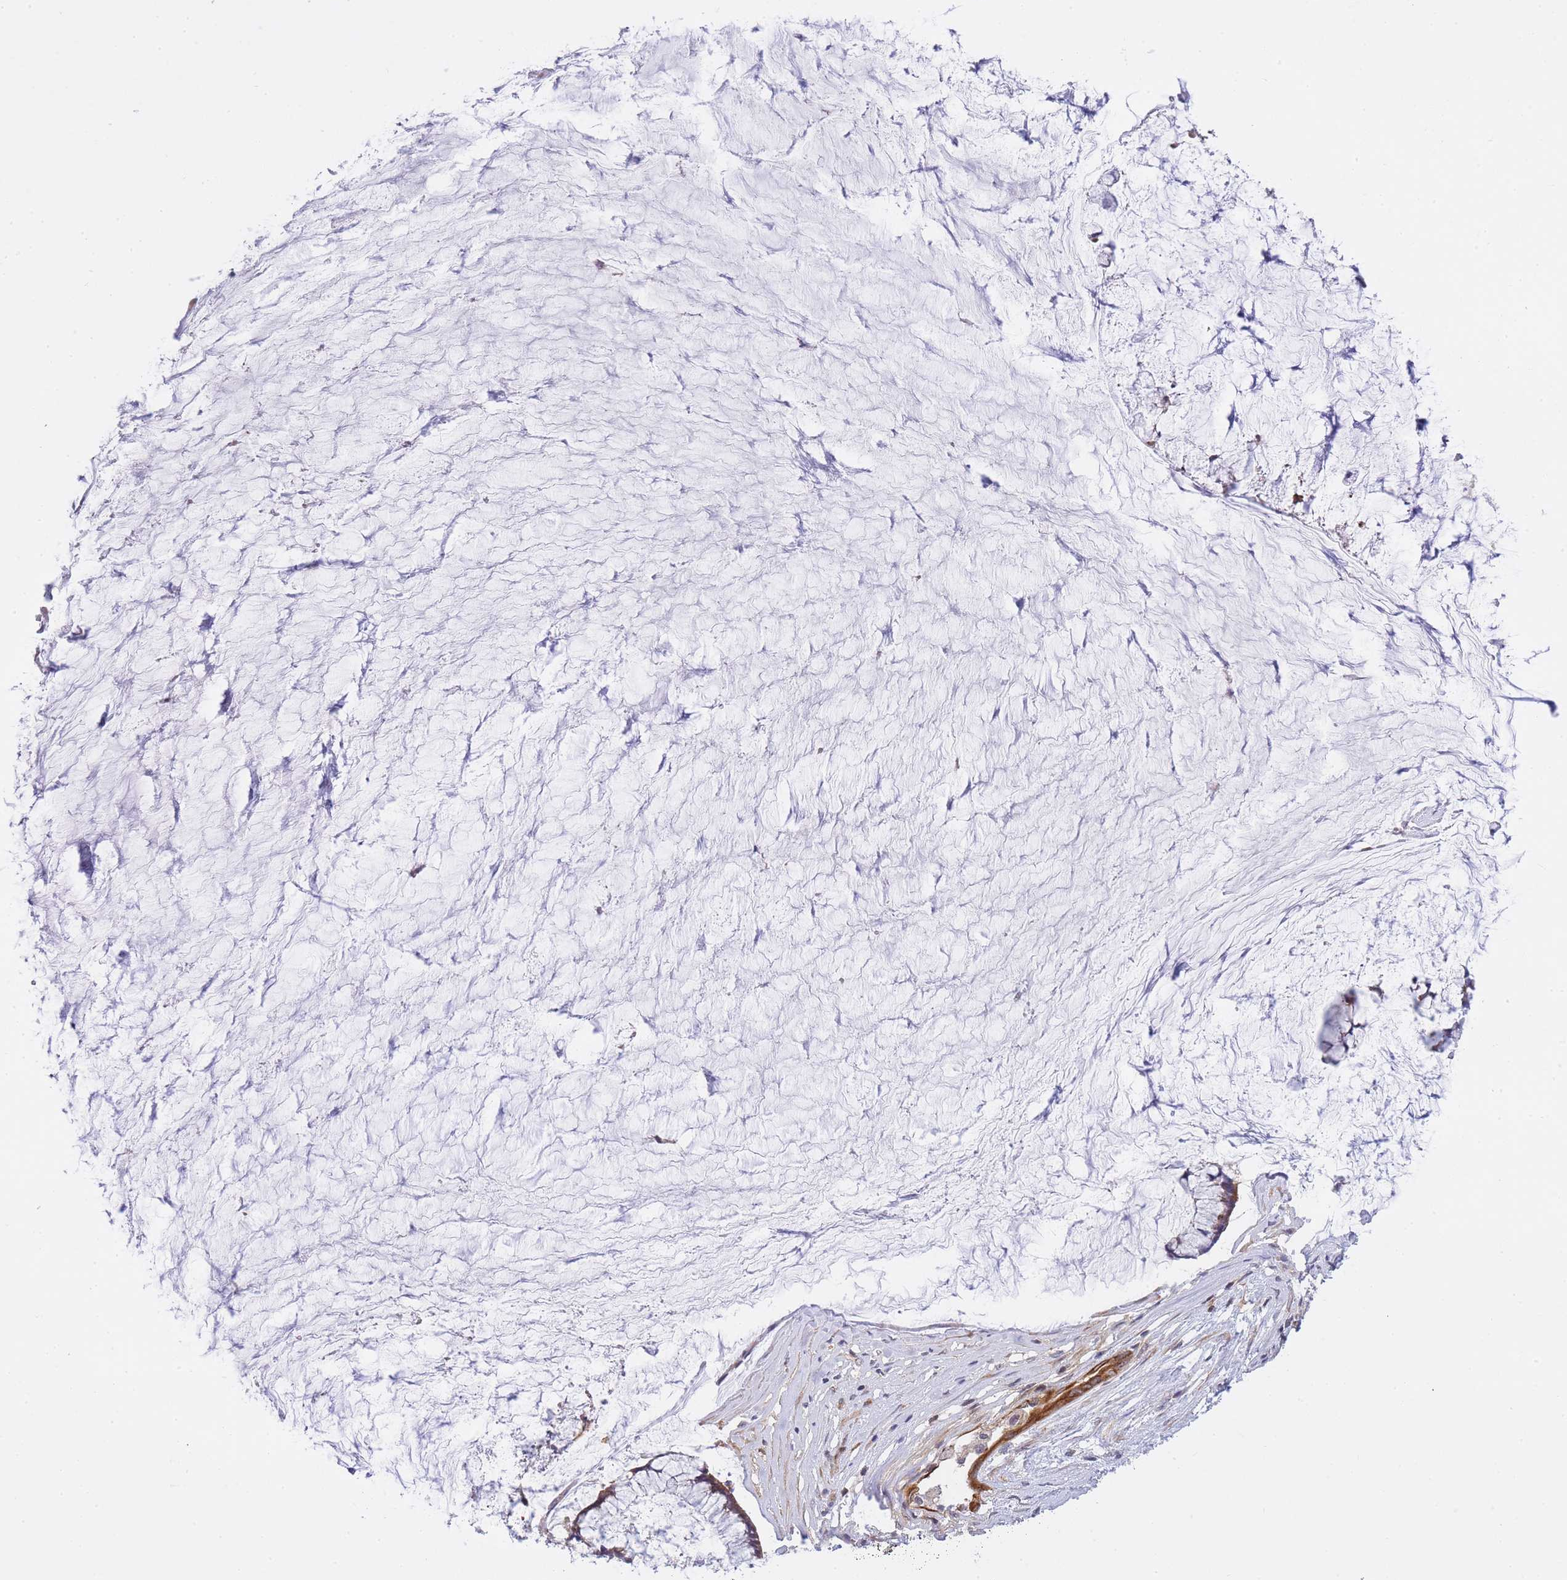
{"staining": {"intensity": "moderate", "quantity": ">75%", "location": "cytoplasmic/membranous"}, "tissue": "ovarian cancer", "cell_type": "Tumor cells", "image_type": "cancer", "snomed": [{"axis": "morphology", "description": "Cystadenocarcinoma, mucinous, NOS"}, {"axis": "topography", "description": "Ovary"}], "caption": "An IHC image of tumor tissue is shown. Protein staining in brown highlights moderate cytoplasmic/membranous positivity in mucinous cystadenocarcinoma (ovarian) within tumor cells.", "gene": "EIF2B2", "patient": {"sex": "female", "age": 42}}